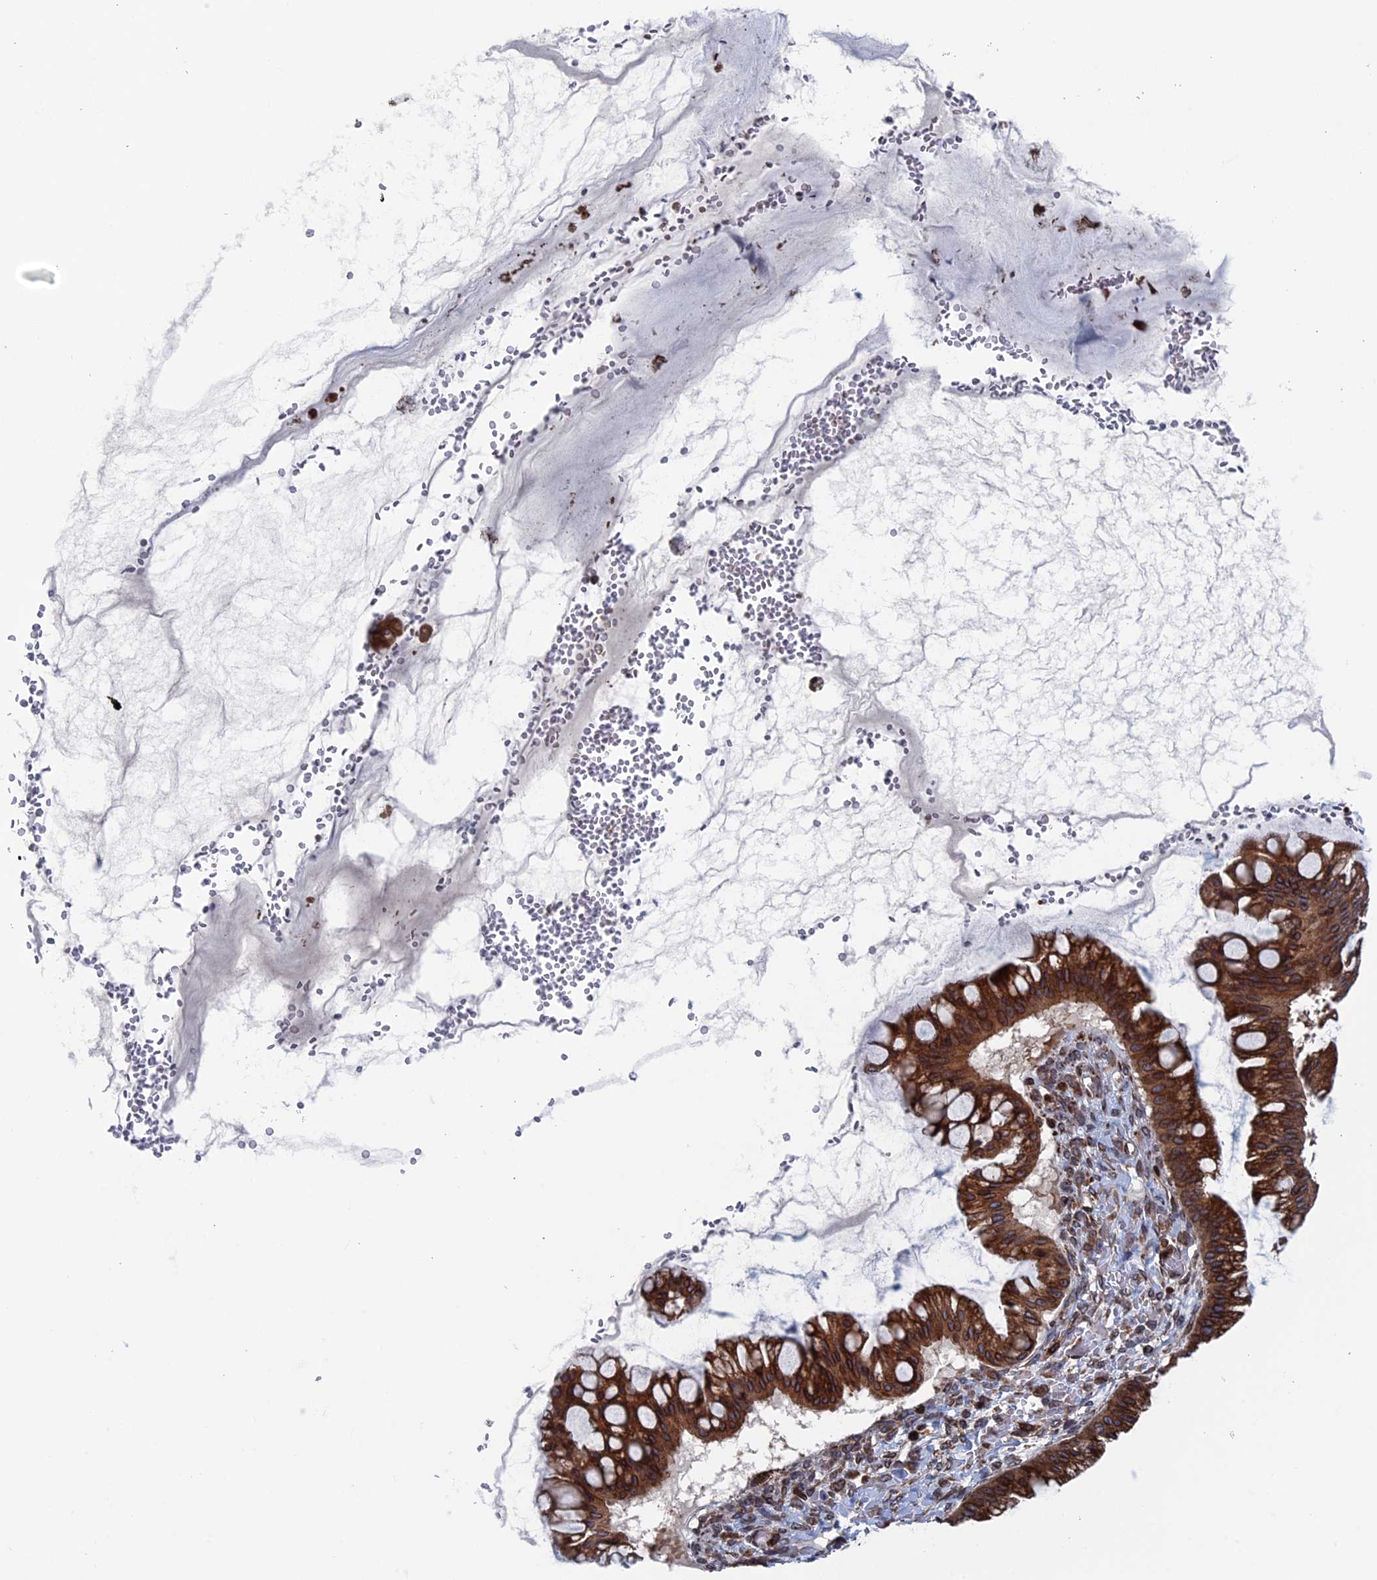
{"staining": {"intensity": "strong", "quantity": ">75%", "location": "cytoplasmic/membranous"}, "tissue": "ovarian cancer", "cell_type": "Tumor cells", "image_type": "cancer", "snomed": [{"axis": "morphology", "description": "Cystadenocarcinoma, mucinous, NOS"}, {"axis": "topography", "description": "Ovary"}], "caption": "Human ovarian cancer (mucinous cystadenocarcinoma) stained with a brown dye exhibits strong cytoplasmic/membranous positive positivity in approximately >75% of tumor cells.", "gene": "RPUSD1", "patient": {"sex": "female", "age": 73}}